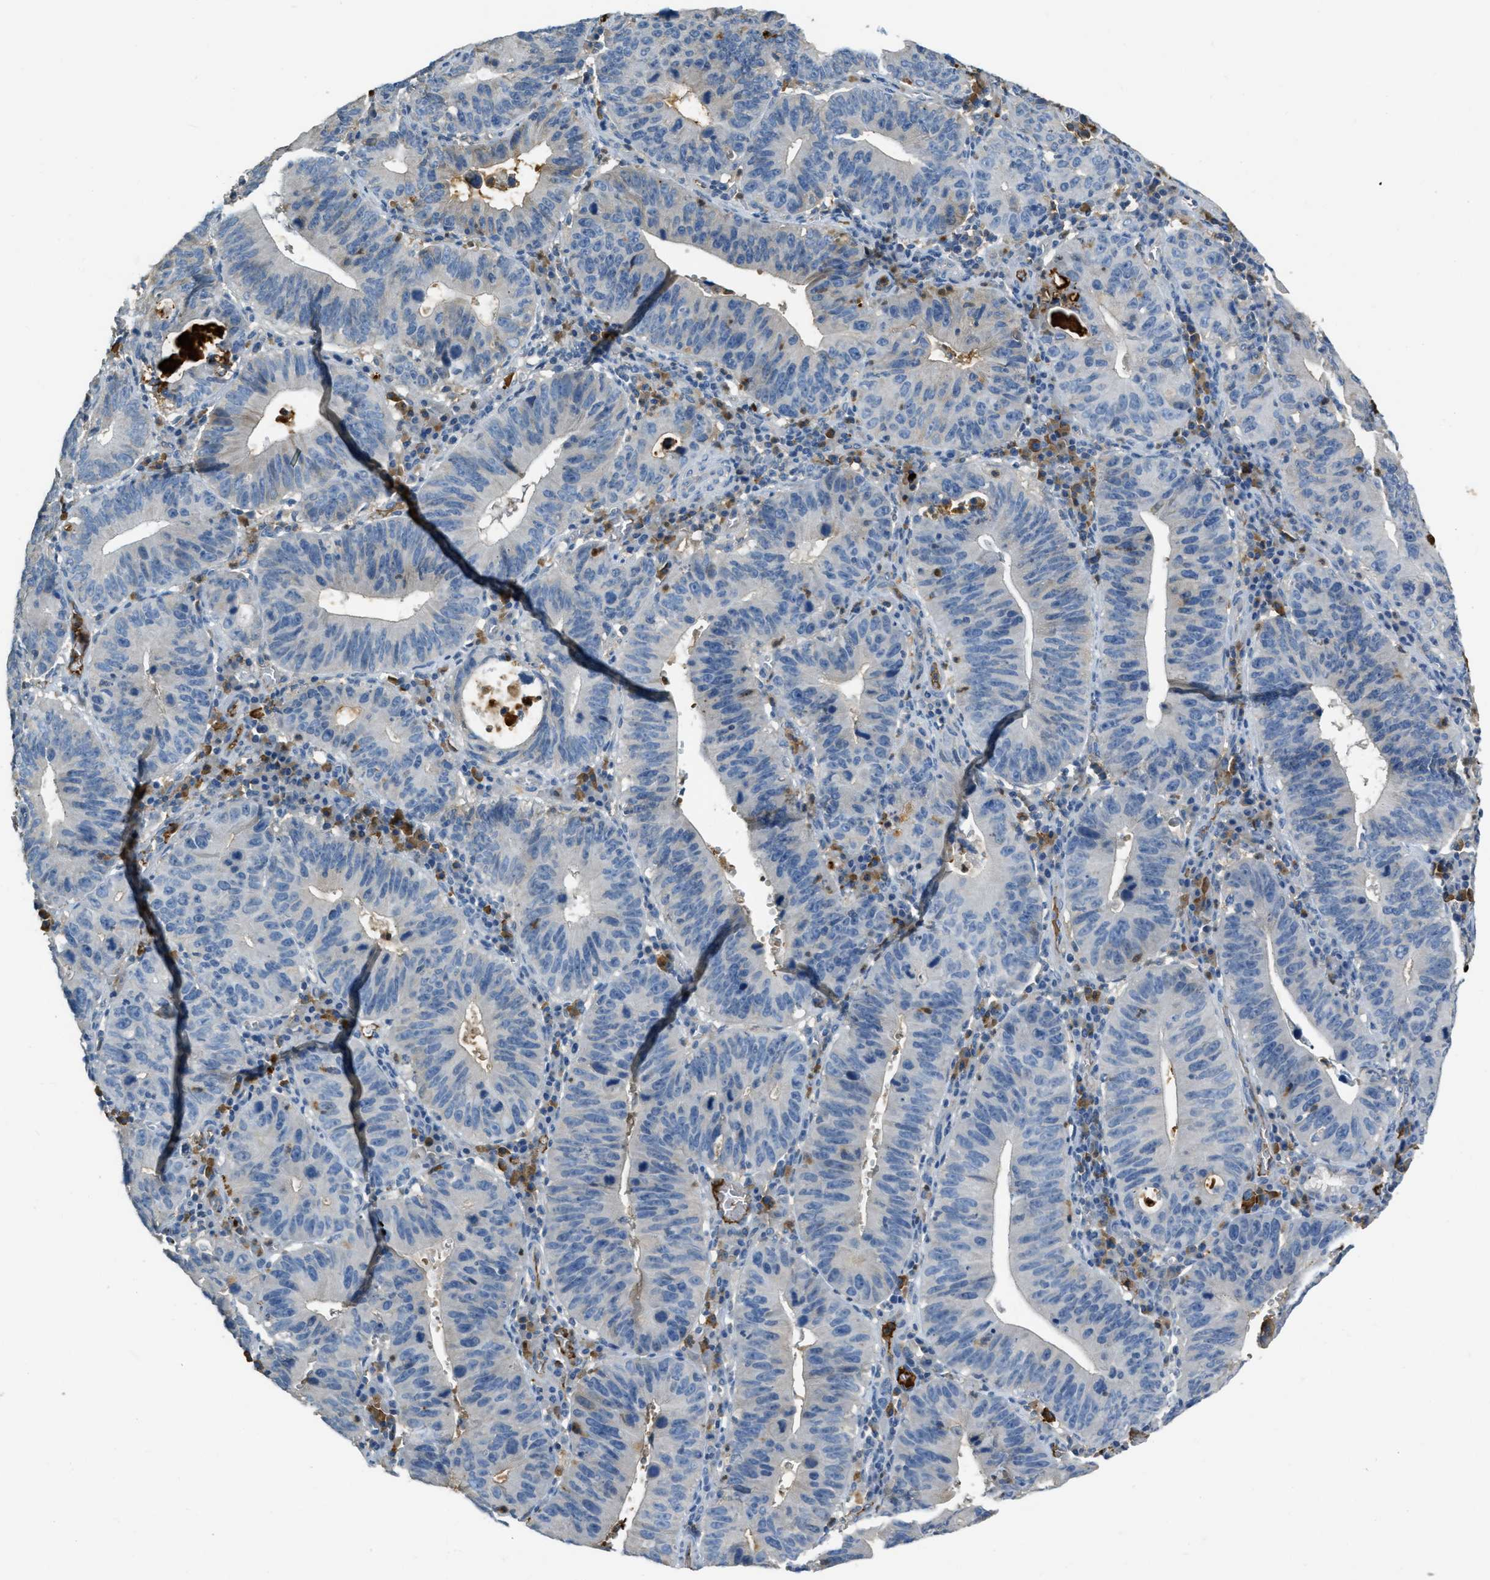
{"staining": {"intensity": "negative", "quantity": "none", "location": "none"}, "tissue": "stomach cancer", "cell_type": "Tumor cells", "image_type": "cancer", "snomed": [{"axis": "morphology", "description": "Adenocarcinoma, NOS"}, {"axis": "topography", "description": "Stomach"}], "caption": "High power microscopy micrograph of an immunohistochemistry photomicrograph of stomach cancer (adenocarcinoma), revealing no significant staining in tumor cells.", "gene": "PRTN3", "patient": {"sex": "male", "age": 59}}